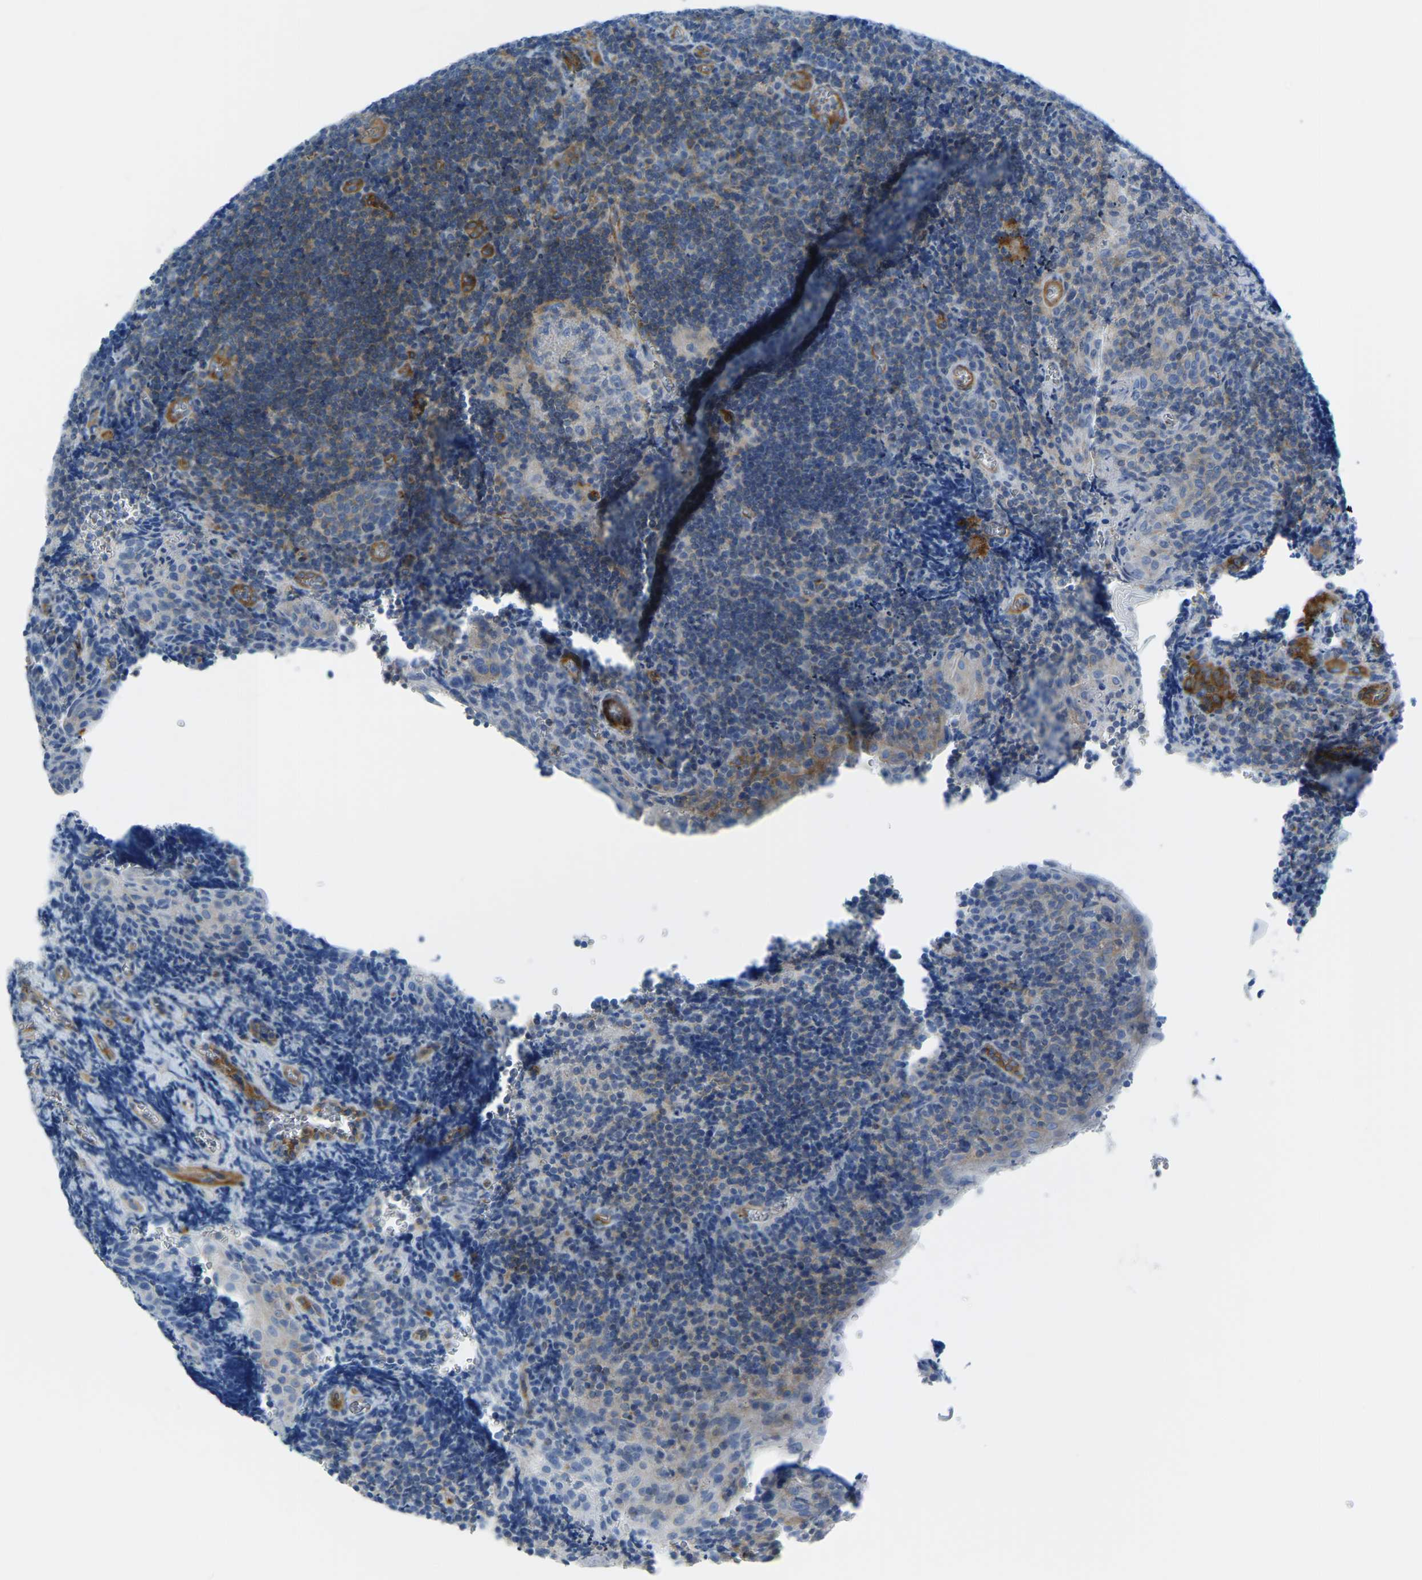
{"staining": {"intensity": "moderate", "quantity": "<25%", "location": "cytoplasmic/membranous"}, "tissue": "tonsil", "cell_type": "Germinal center cells", "image_type": "normal", "snomed": [{"axis": "morphology", "description": "Normal tissue, NOS"}, {"axis": "morphology", "description": "Inflammation, NOS"}, {"axis": "topography", "description": "Tonsil"}], "caption": "This is an image of immunohistochemistry (IHC) staining of normal tonsil, which shows moderate staining in the cytoplasmic/membranous of germinal center cells.", "gene": "MYL3", "patient": {"sex": "female", "age": 31}}